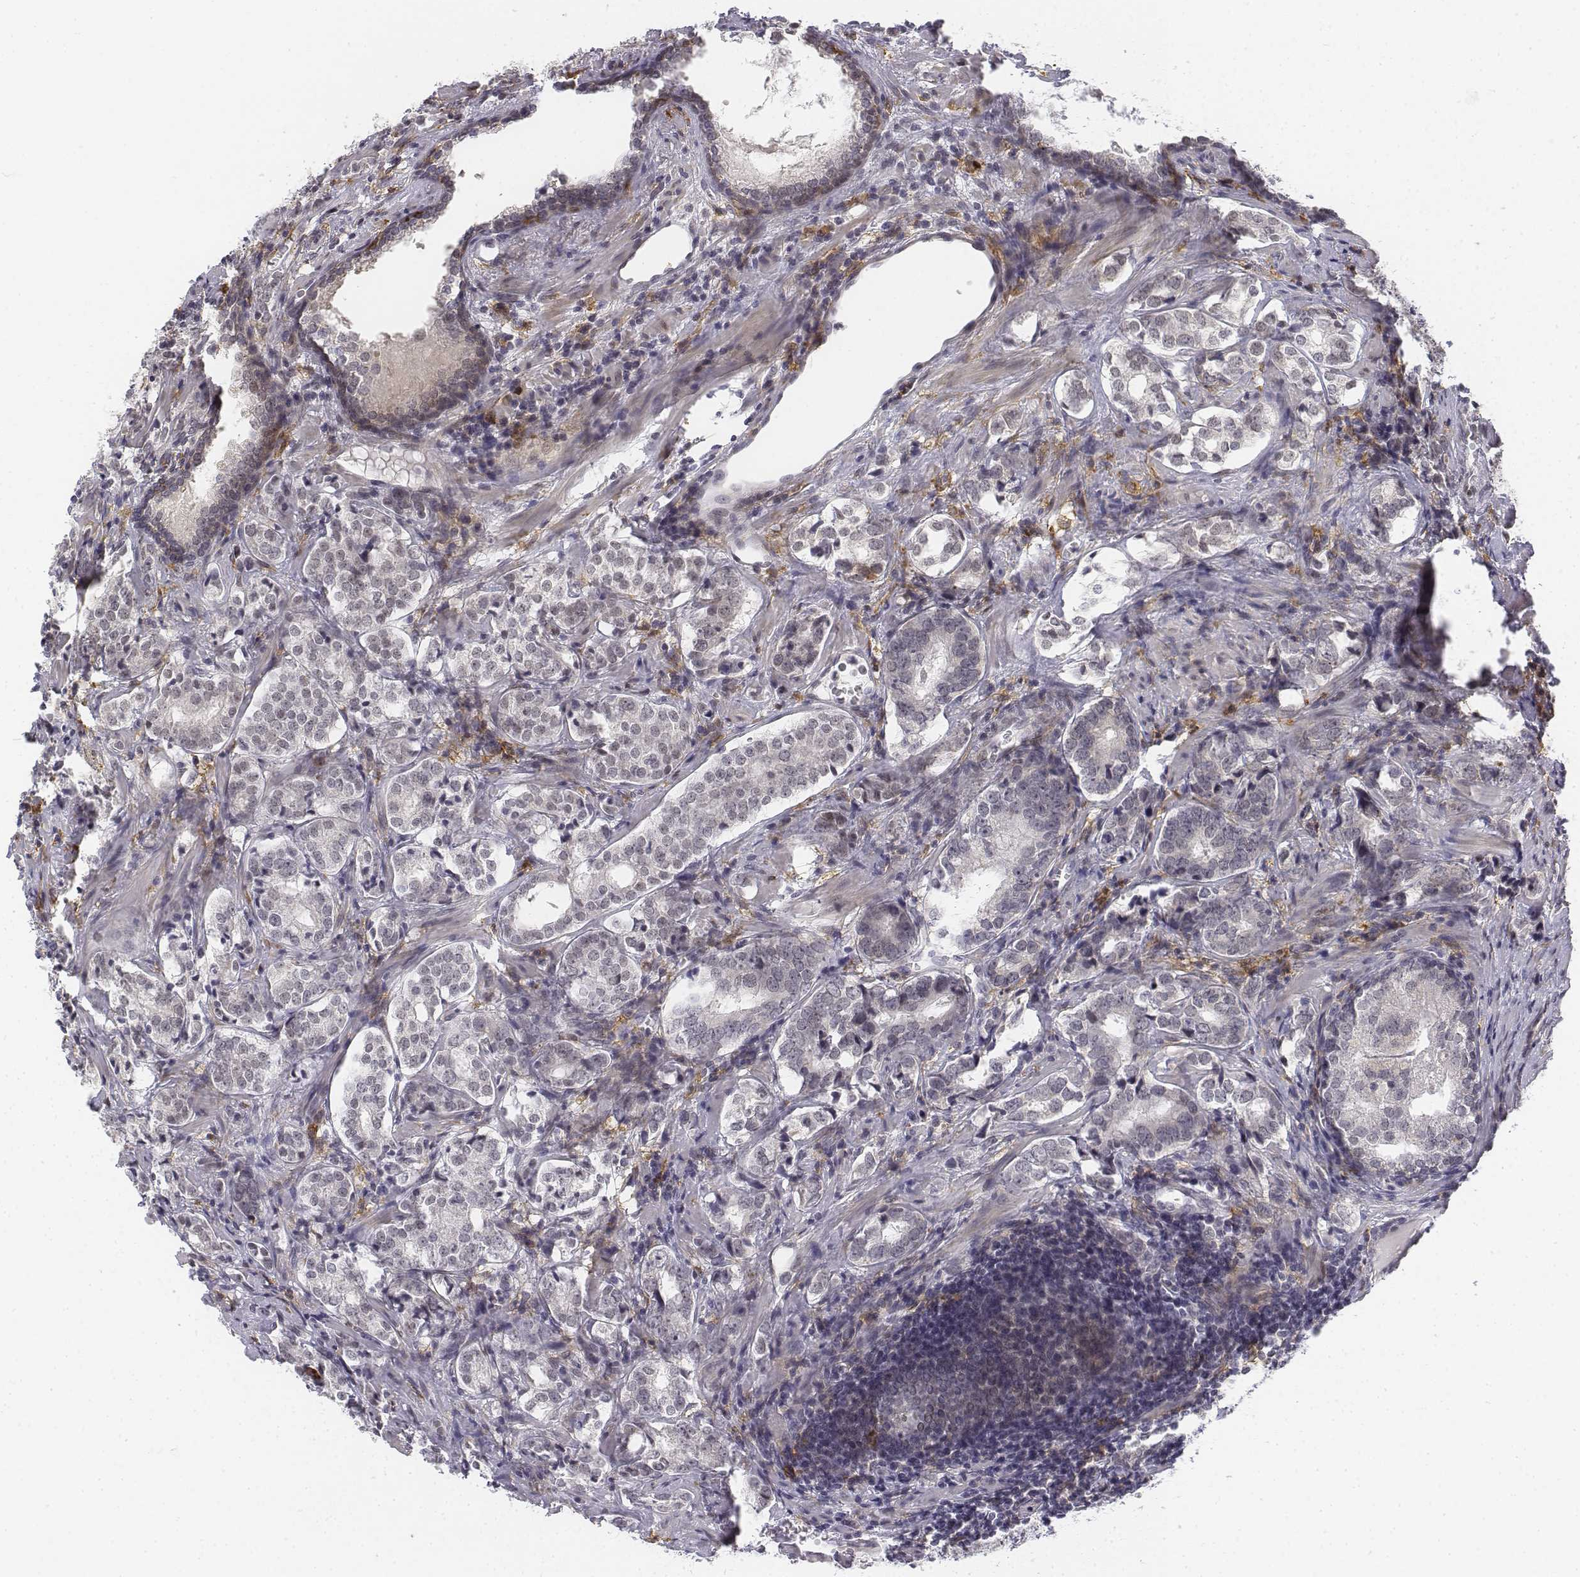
{"staining": {"intensity": "negative", "quantity": "none", "location": "none"}, "tissue": "prostate cancer", "cell_type": "Tumor cells", "image_type": "cancer", "snomed": [{"axis": "morphology", "description": "Adenocarcinoma, NOS"}, {"axis": "topography", "description": "Prostate and seminal vesicle, NOS"}], "caption": "Immunohistochemistry image of human prostate cancer (adenocarcinoma) stained for a protein (brown), which reveals no expression in tumor cells. Nuclei are stained in blue.", "gene": "CD14", "patient": {"sex": "male", "age": 63}}